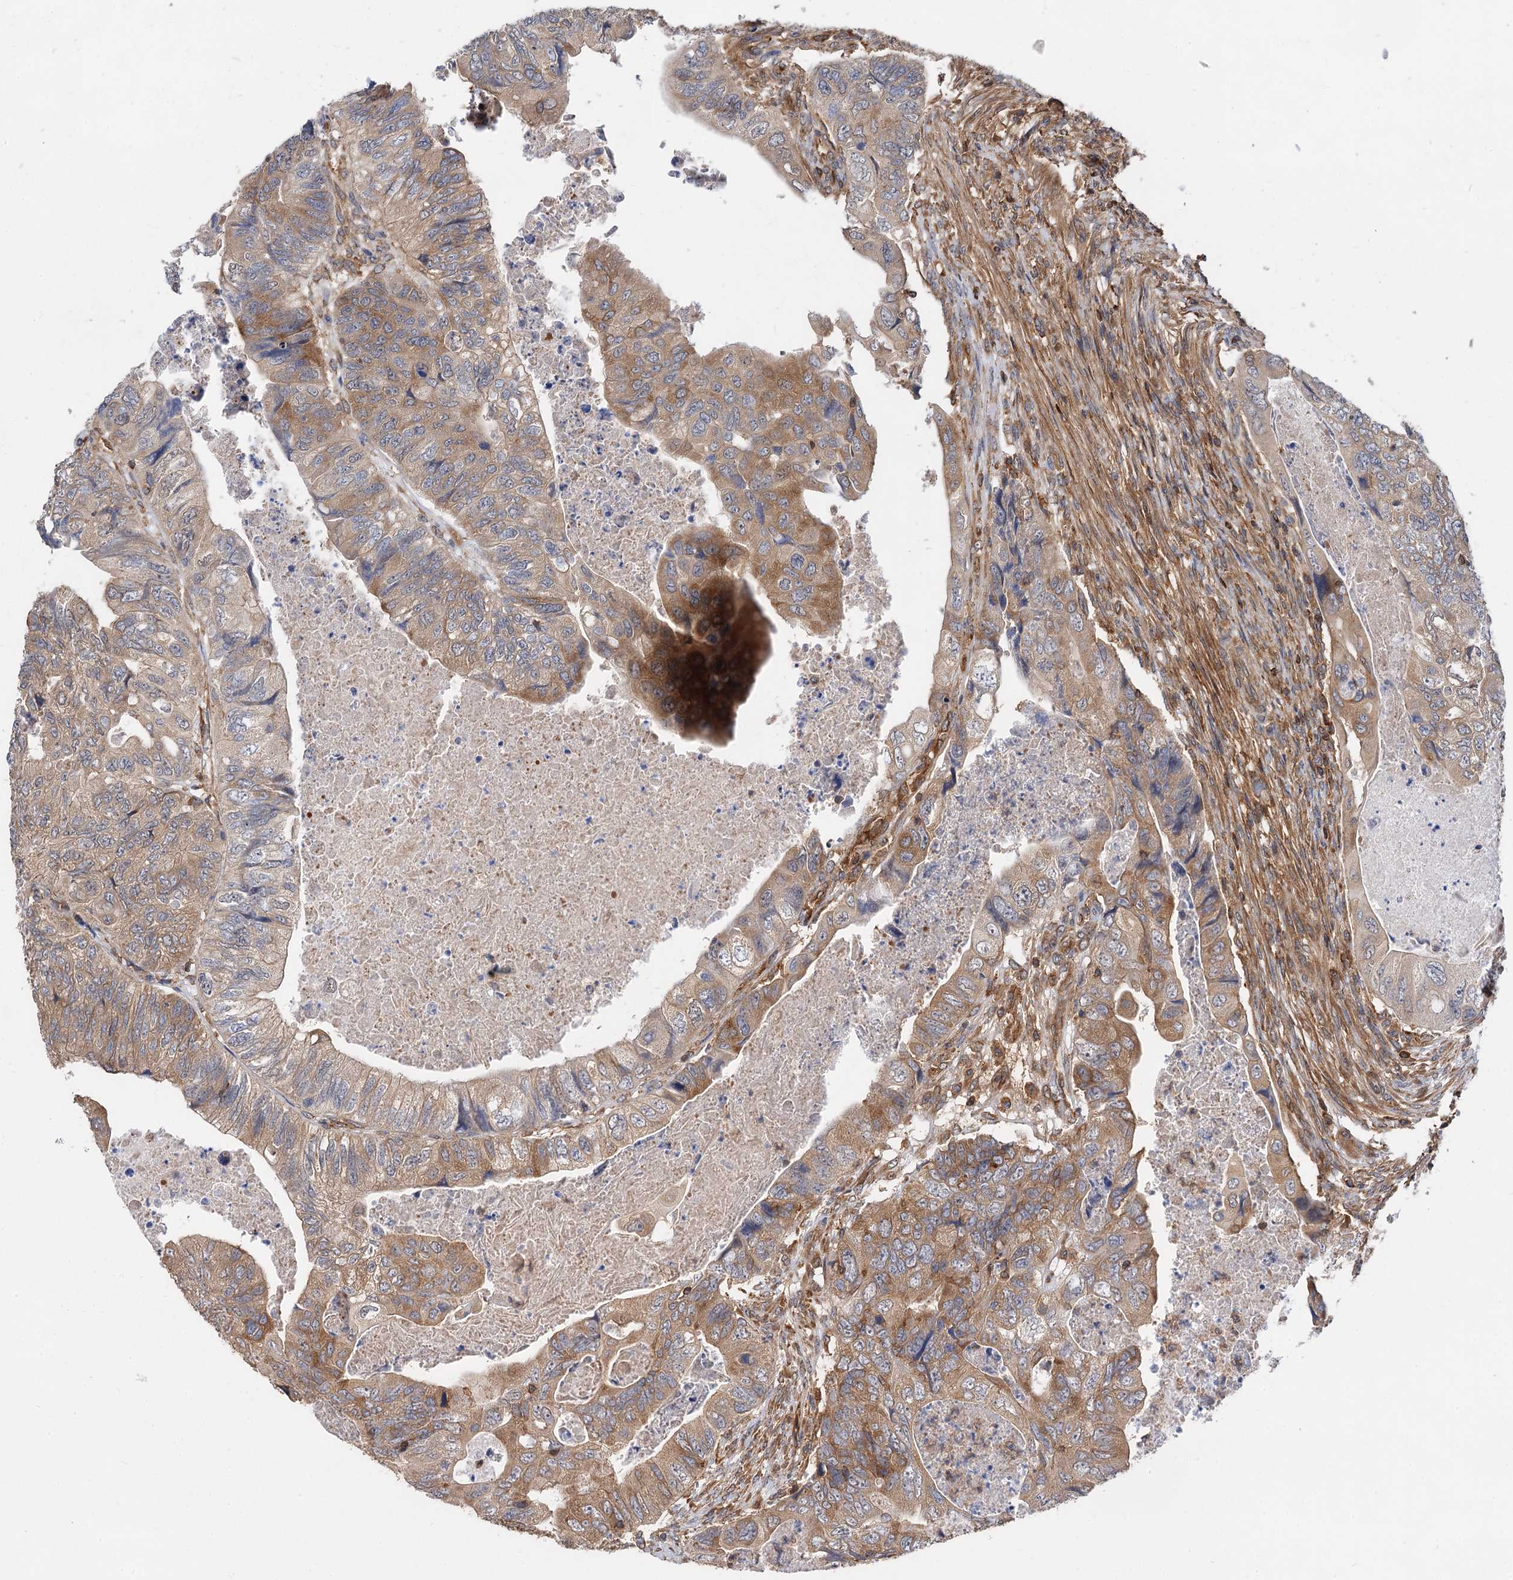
{"staining": {"intensity": "moderate", "quantity": "25%-75%", "location": "cytoplasmic/membranous"}, "tissue": "colorectal cancer", "cell_type": "Tumor cells", "image_type": "cancer", "snomed": [{"axis": "morphology", "description": "Adenocarcinoma, NOS"}, {"axis": "topography", "description": "Rectum"}], "caption": "The image demonstrates staining of colorectal cancer (adenocarcinoma), revealing moderate cytoplasmic/membranous protein expression (brown color) within tumor cells.", "gene": "PACS1", "patient": {"sex": "male", "age": 63}}